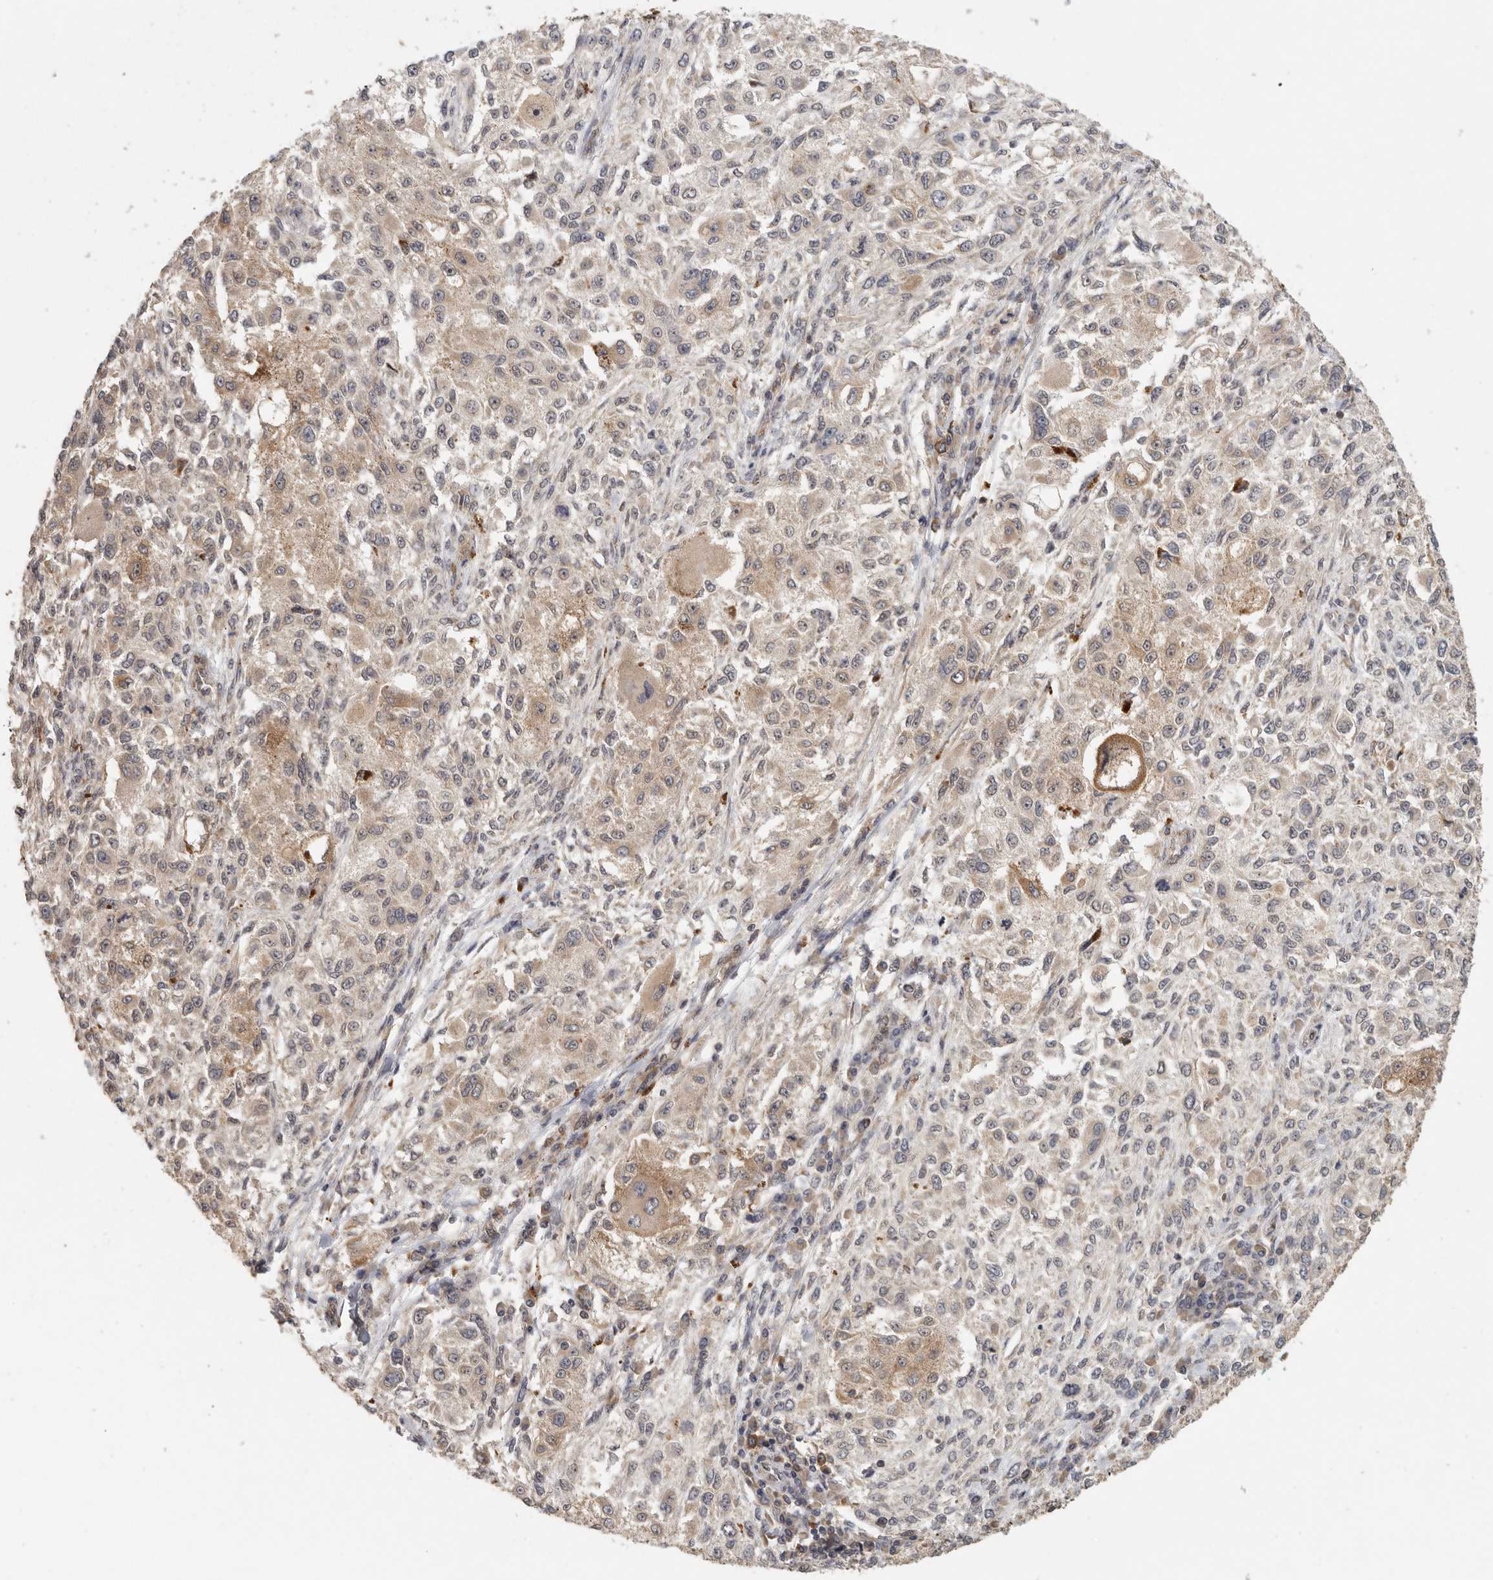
{"staining": {"intensity": "weak", "quantity": "25%-75%", "location": "cytoplasmic/membranous"}, "tissue": "melanoma", "cell_type": "Tumor cells", "image_type": "cancer", "snomed": [{"axis": "morphology", "description": "Necrosis, NOS"}, {"axis": "morphology", "description": "Malignant melanoma, NOS"}, {"axis": "topography", "description": "Skin"}], "caption": "Melanoma tissue displays weak cytoplasmic/membranous staining in about 25%-75% of tumor cells, visualized by immunohistochemistry.", "gene": "CCT8", "patient": {"sex": "female", "age": 87}}